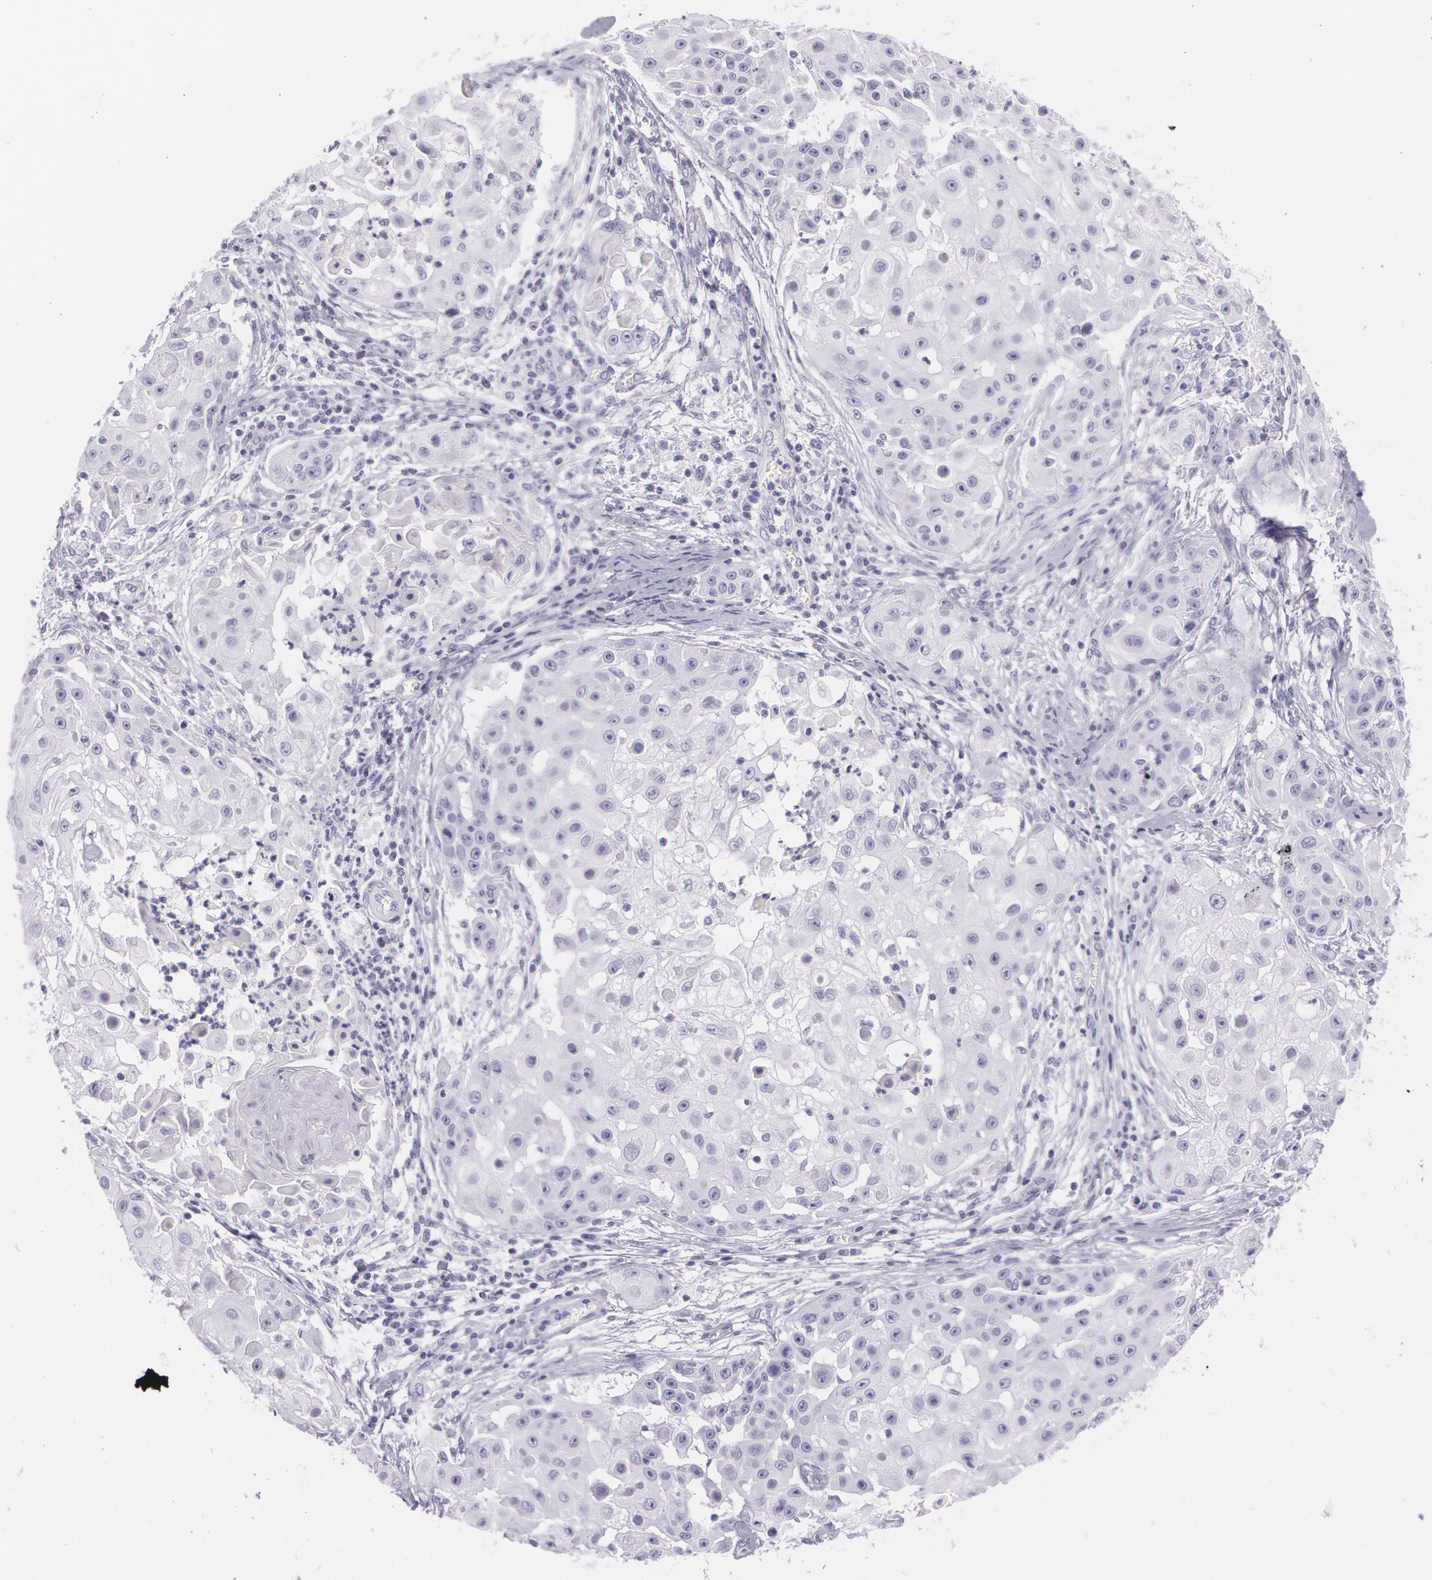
{"staining": {"intensity": "negative", "quantity": "none", "location": "none"}, "tissue": "skin cancer", "cell_type": "Tumor cells", "image_type": "cancer", "snomed": [{"axis": "morphology", "description": "Squamous cell carcinoma, NOS"}, {"axis": "topography", "description": "Skin"}], "caption": "Histopathology image shows no significant protein expression in tumor cells of squamous cell carcinoma (skin).", "gene": "SNCG", "patient": {"sex": "female", "age": 57}}